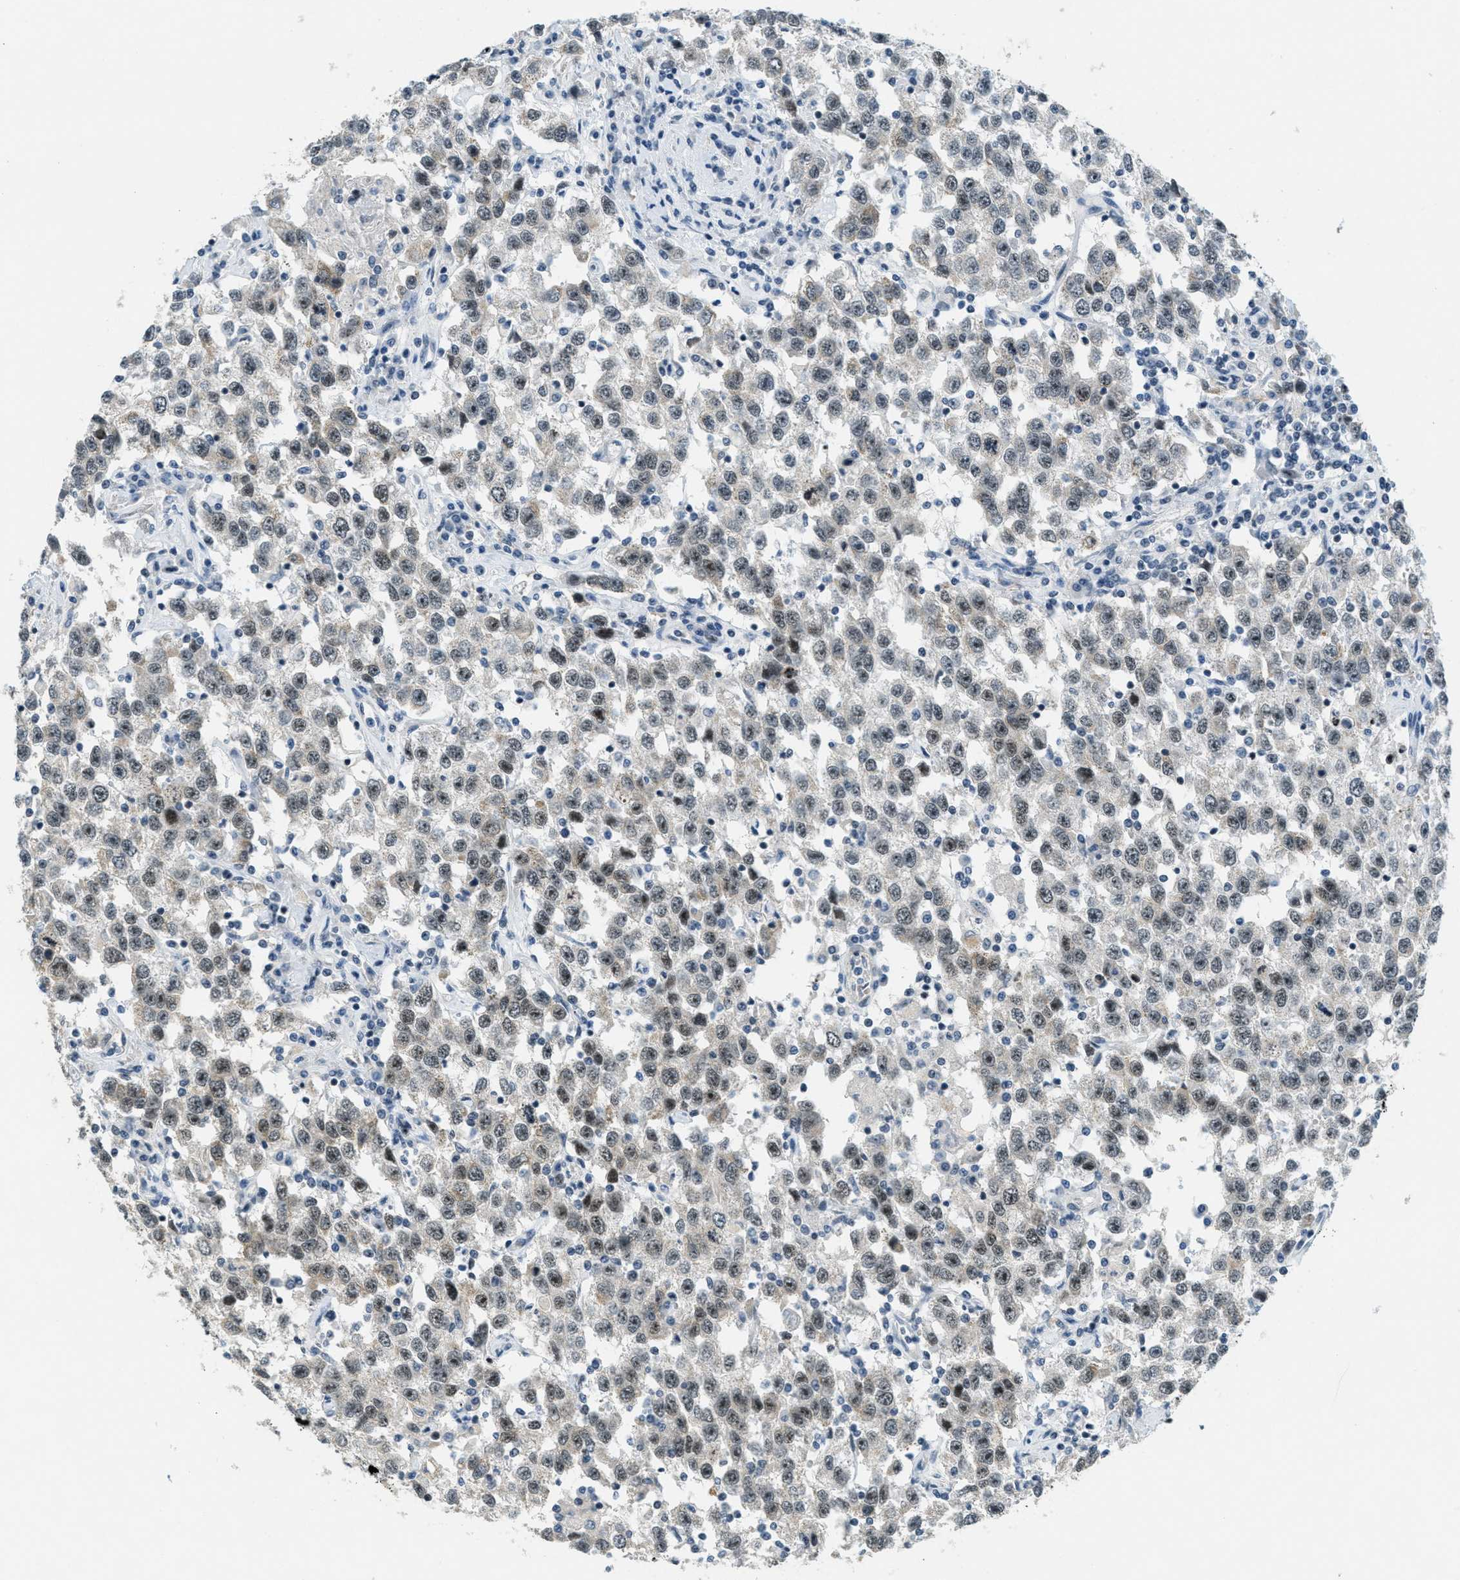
{"staining": {"intensity": "weak", "quantity": "25%-75%", "location": "nuclear"}, "tissue": "testis cancer", "cell_type": "Tumor cells", "image_type": "cancer", "snomed": [{"axis": "morphology", "description": "Seminoma, NOS"}, {"axis": "topography", "description": "Testis"}], "caption": "Human seminoma (testis) stained with a protein marker exhibits weak staining in tumor cells.", "gene": "DDX47", "patient": {"sex": "male", "age": 41}}